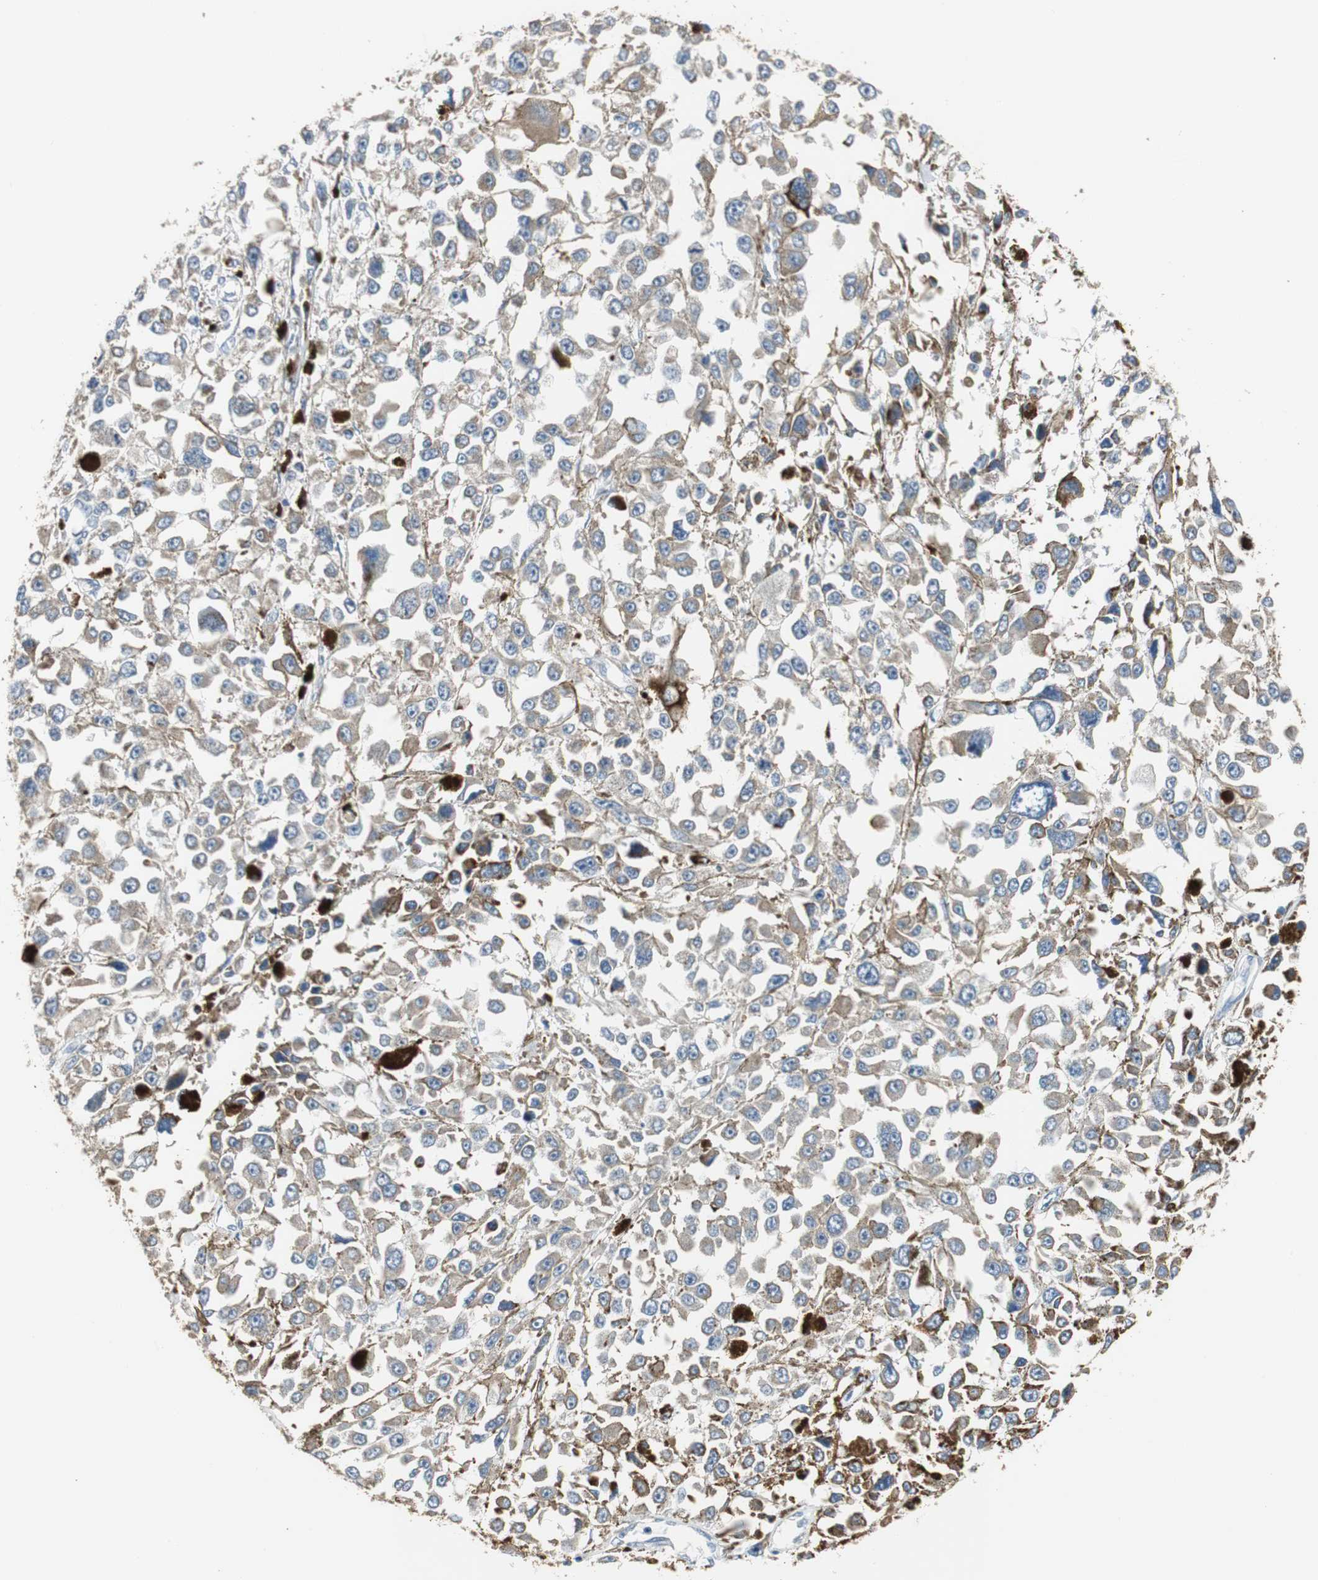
{"staining": {"intensity": "weak", "quantity": ">75%", "location": "cytoplasmic/membranous"}, "tissue": "melanoma", "cell_type": "Tumor cells", "image_type": "cancer", "snomed": [{"axis": "morphology", "description": "Malignant melanoma, Metastatic site"}, {"axis": "topography", "description": "Lymph node"}], "caption": "Tumor cells display low levels of weak cytoplasmic/membranous expression in about >75% of cells in human melanoma. Nuclei are stained in blue.", "gene": "MYT1", "patient": {"sex": "male", "age": 59}}